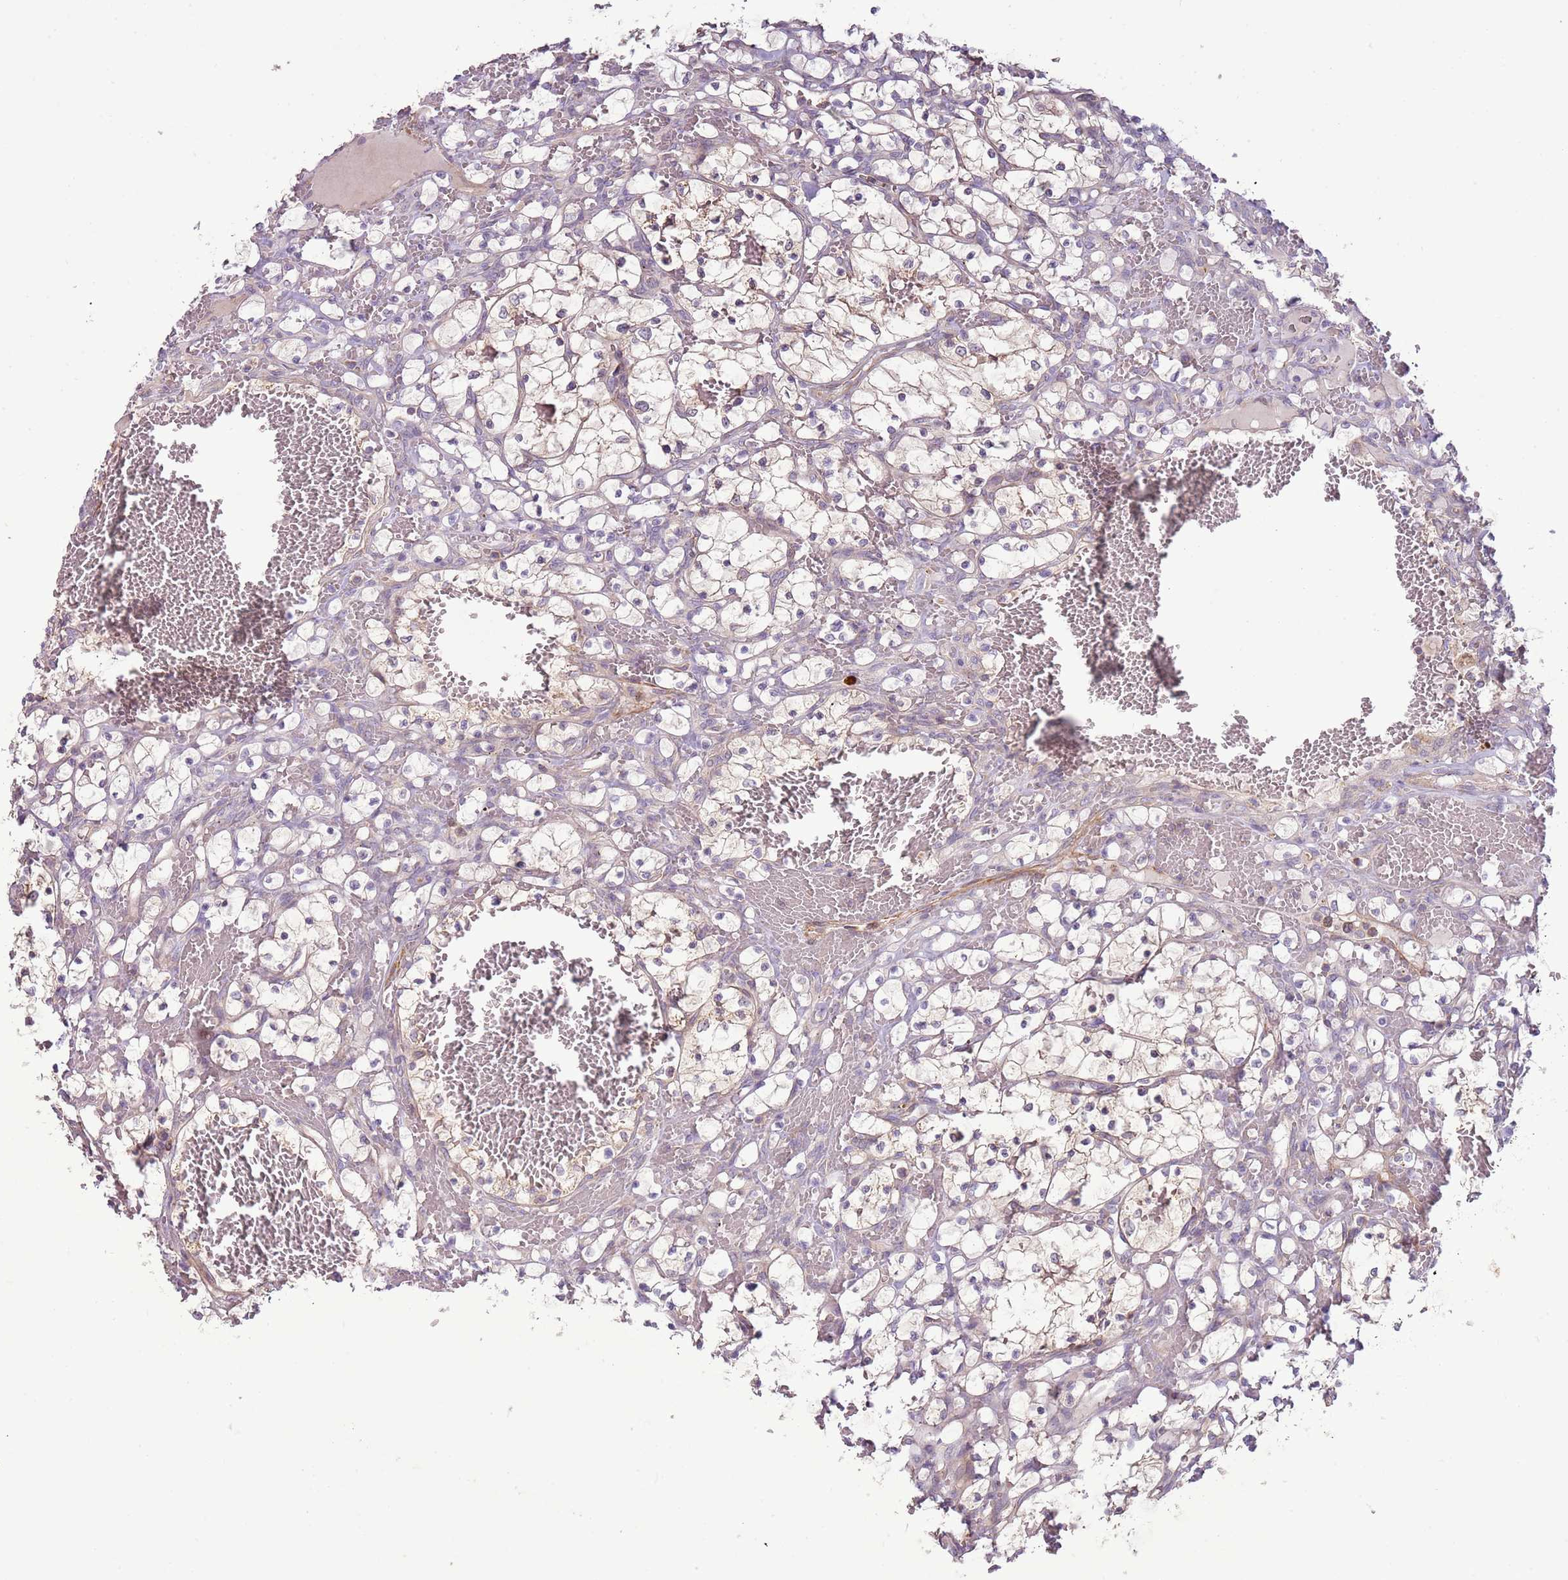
{"staining": {"intensity": "weak", "quantity": "<25%", "location": "cytoplasmic/membranous"}, "tissue": "renal cancer", "cell_type": "Tumor cells", "image_type": "cancer", "snomed": [{"axis": "morphology", "description": "Adenocarcinoma, NOS"}, {"axis": "topography", "description": "Kidney"}], "caption": "A high-resolution micrograph shows immunohistochemistry (IHC) staining of adenocarcinoma (renal), which displays no significant positivity in tumor cells.", "gene": "DTD2", "patient": {"sex": "female", "age": 69}}